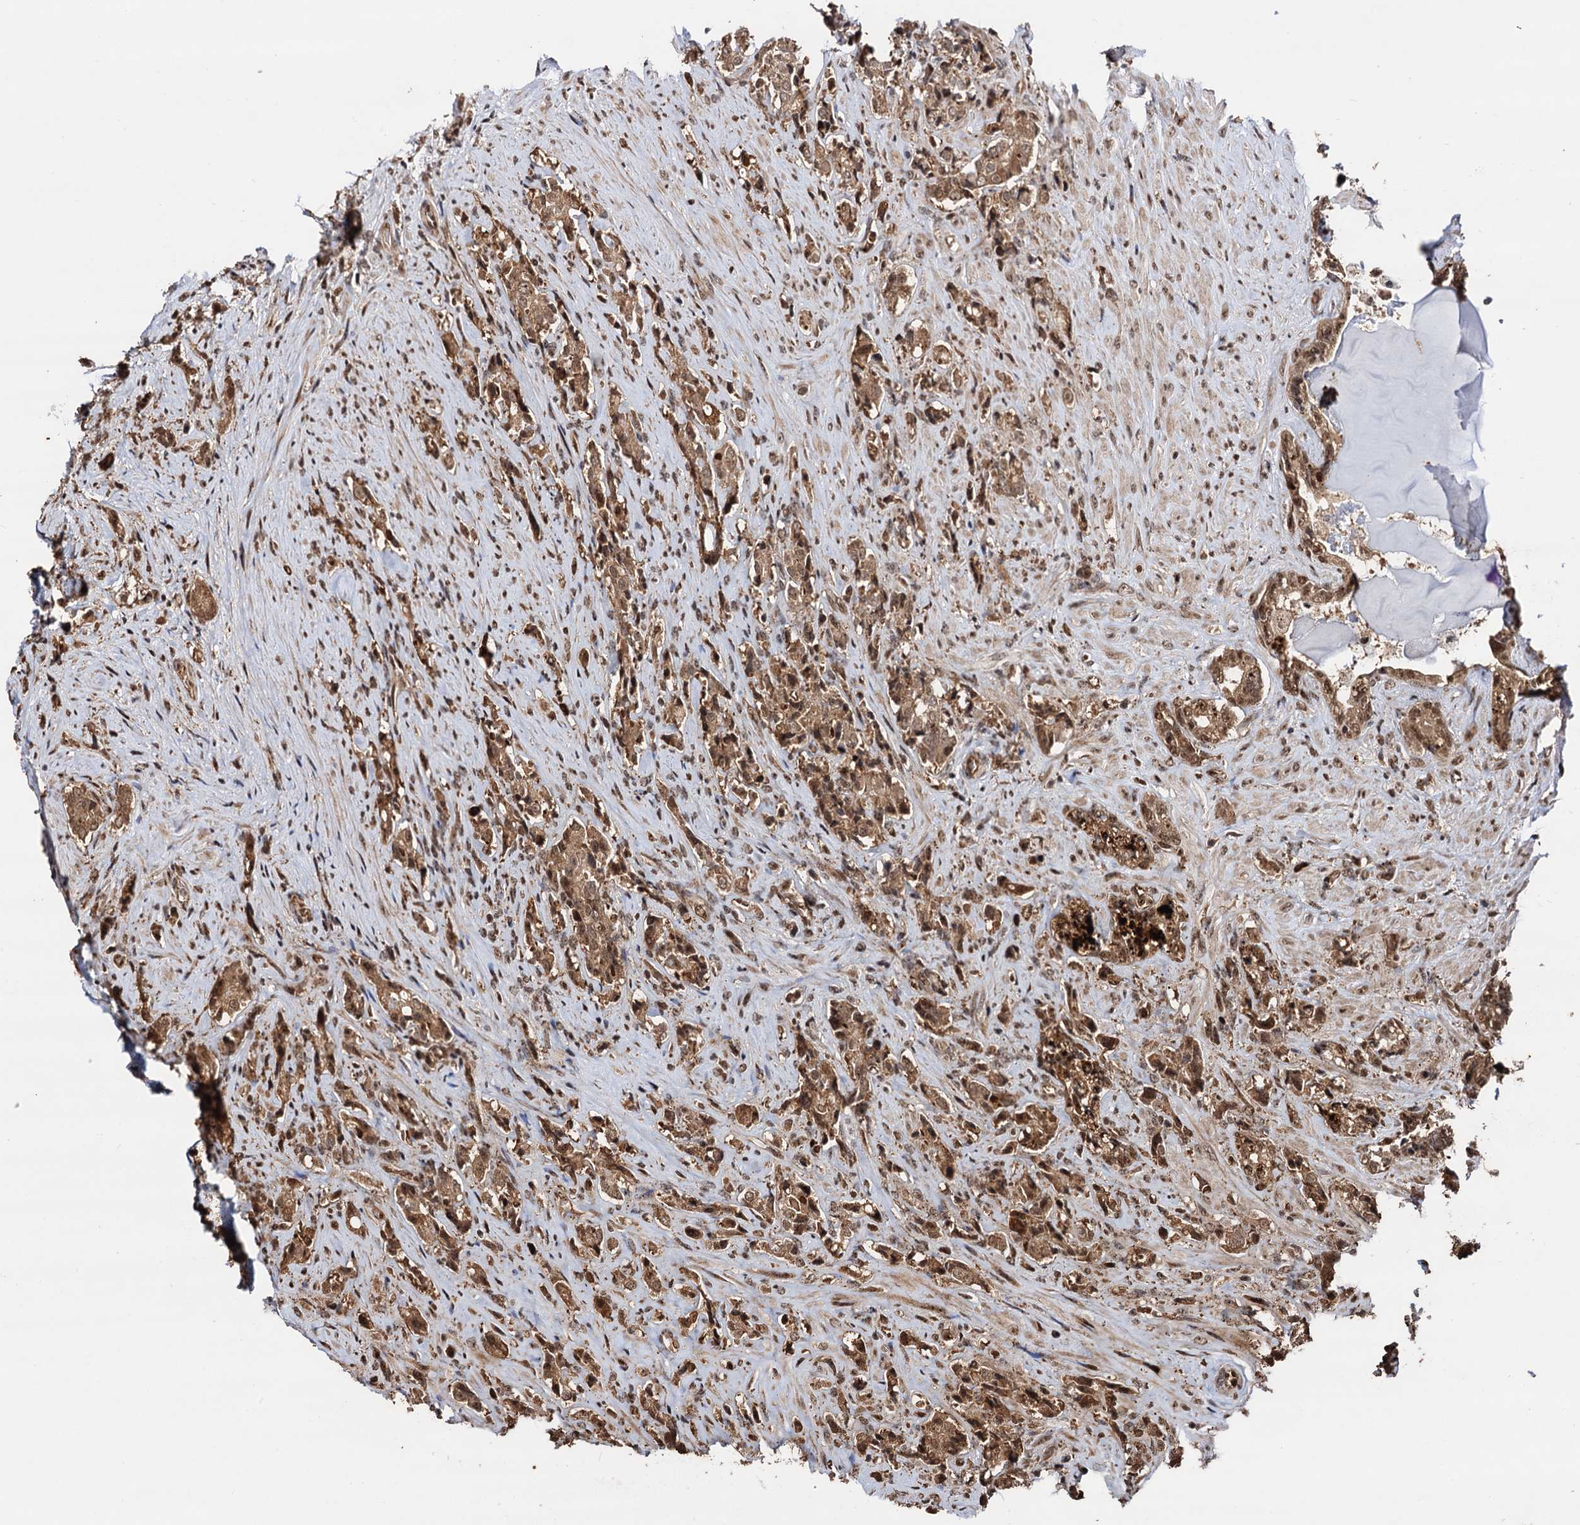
{"staining": {"intensity": "moderate", "quantity": ">75%", "location": "cytoplasmic/membranous,nuclear"}, "tissue": "prostate cancer", "cell_type": "Tumor cells", "image_type": "cancer", "snomed": [{"axis": "morphology", "description": "Adenocarcinoma, High grade"}, {"axis": "topography", "description": "Prostate"}], "caption": "Immunohistochemistry (DAB (3,3'-diaminobenzidine)) staining of prostate cancer reveals moderate cytoplasmic/membranous and nuclear protein positivity in approximately >75% of tumor cells.", "gene": "PIGB", "patient": {"sex": "male", "age": 65}}